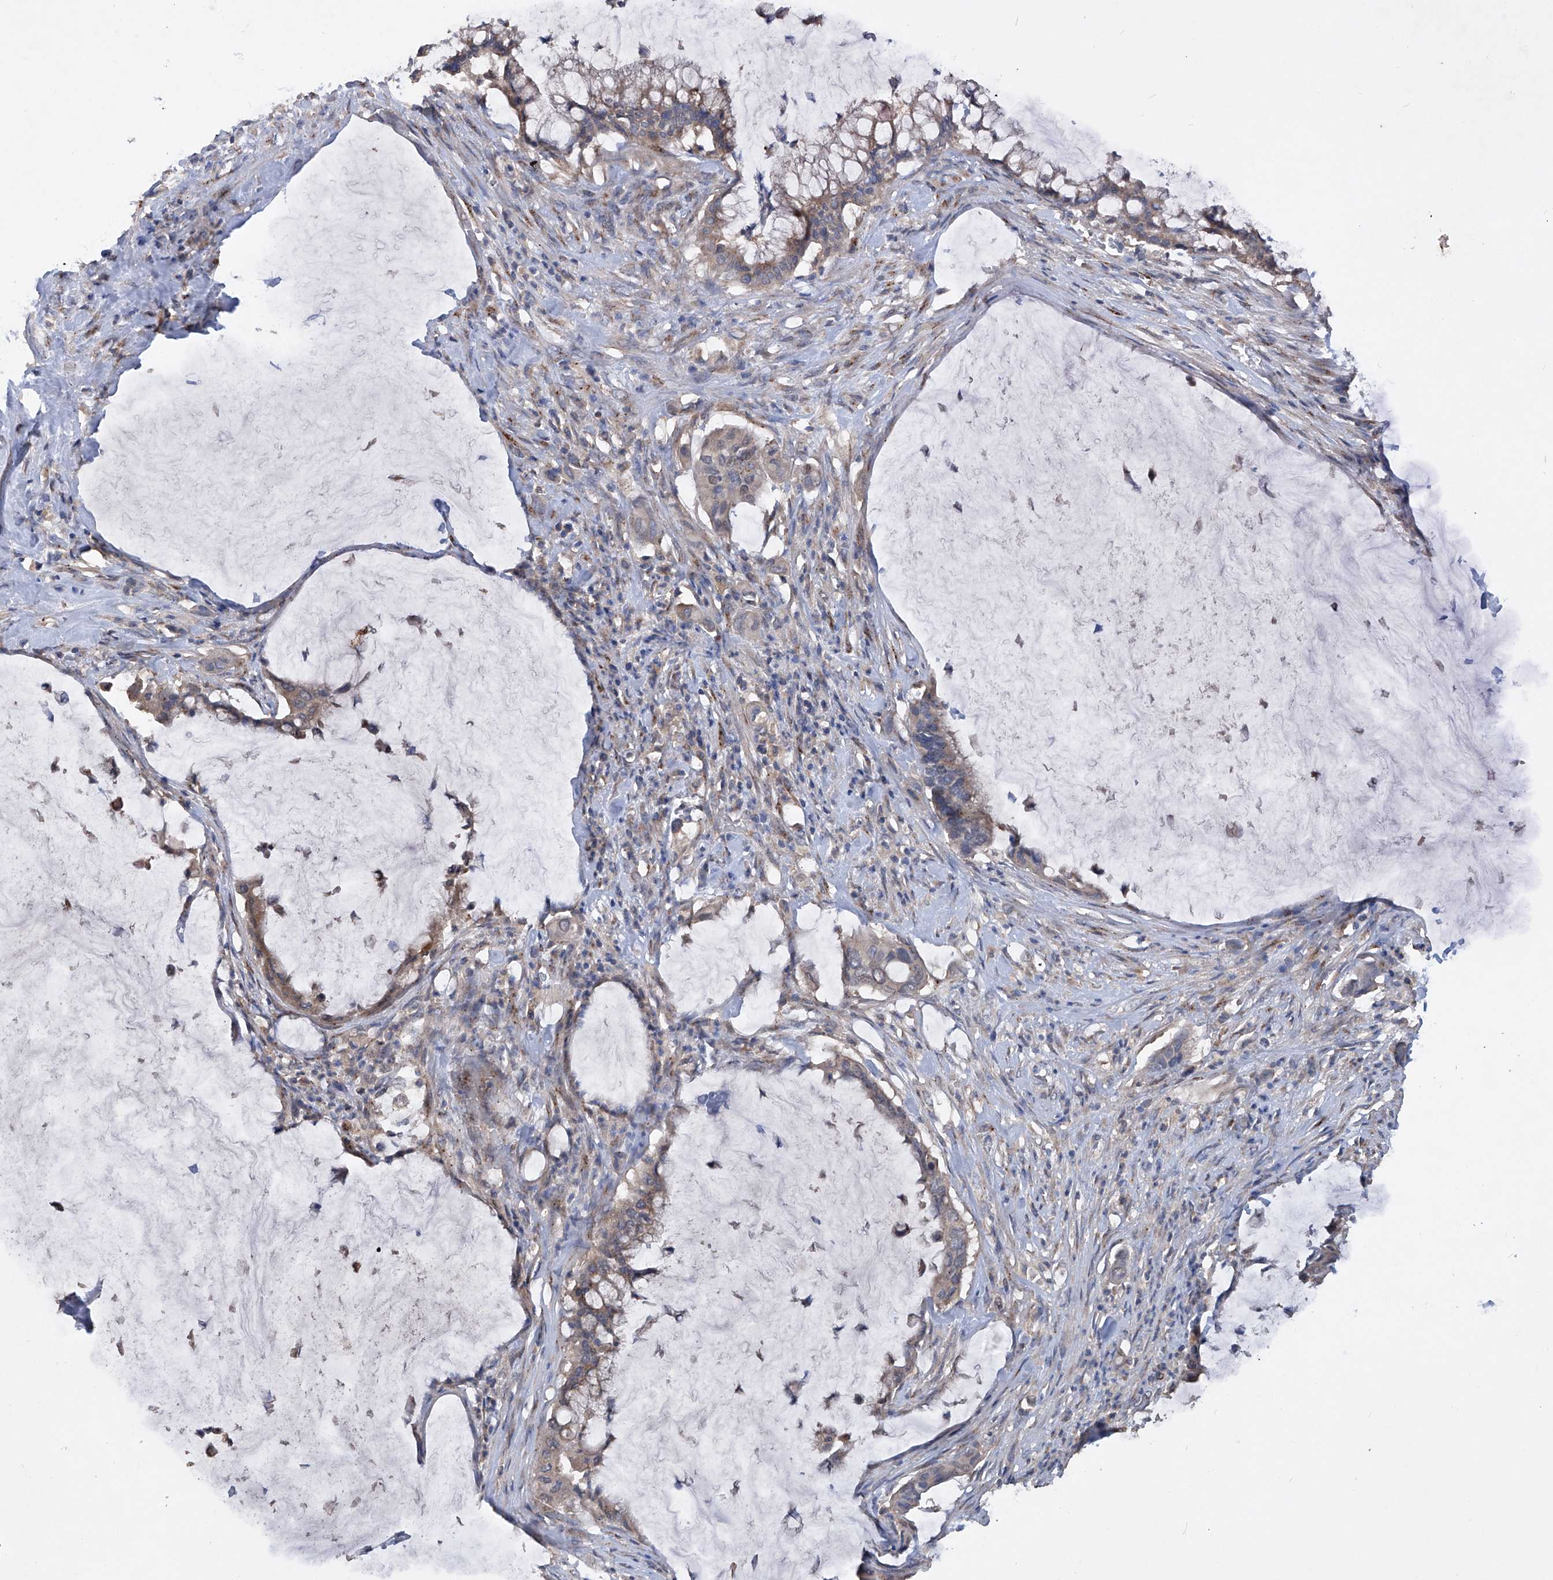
{"staining": {"intensity": "weak", "quantity": ">75%", "location": "cytoplasmic/membranous"}, "tissue": "pancreatic cancer", "cell_type": "Tumor cells", "image_type": "cancer", "snomed": [{"axis": "morphology", "description": "Adenocarcinoma, NOS"}, {"axis": "topography", "description": "Pancreas"}], "caption": "Immunohistochemistry image of neoplastic tissue: pancreatic cancer stained using immunohistochemistry (IHC) shows low levels of weak protein expression localized specifically in the cytoplasmic/membranous of tumor cells, appearing as a cytoplasmic/membranous brown color.", "gene": "PCSK5", "patient": {"sex": "male", "age": 41}}